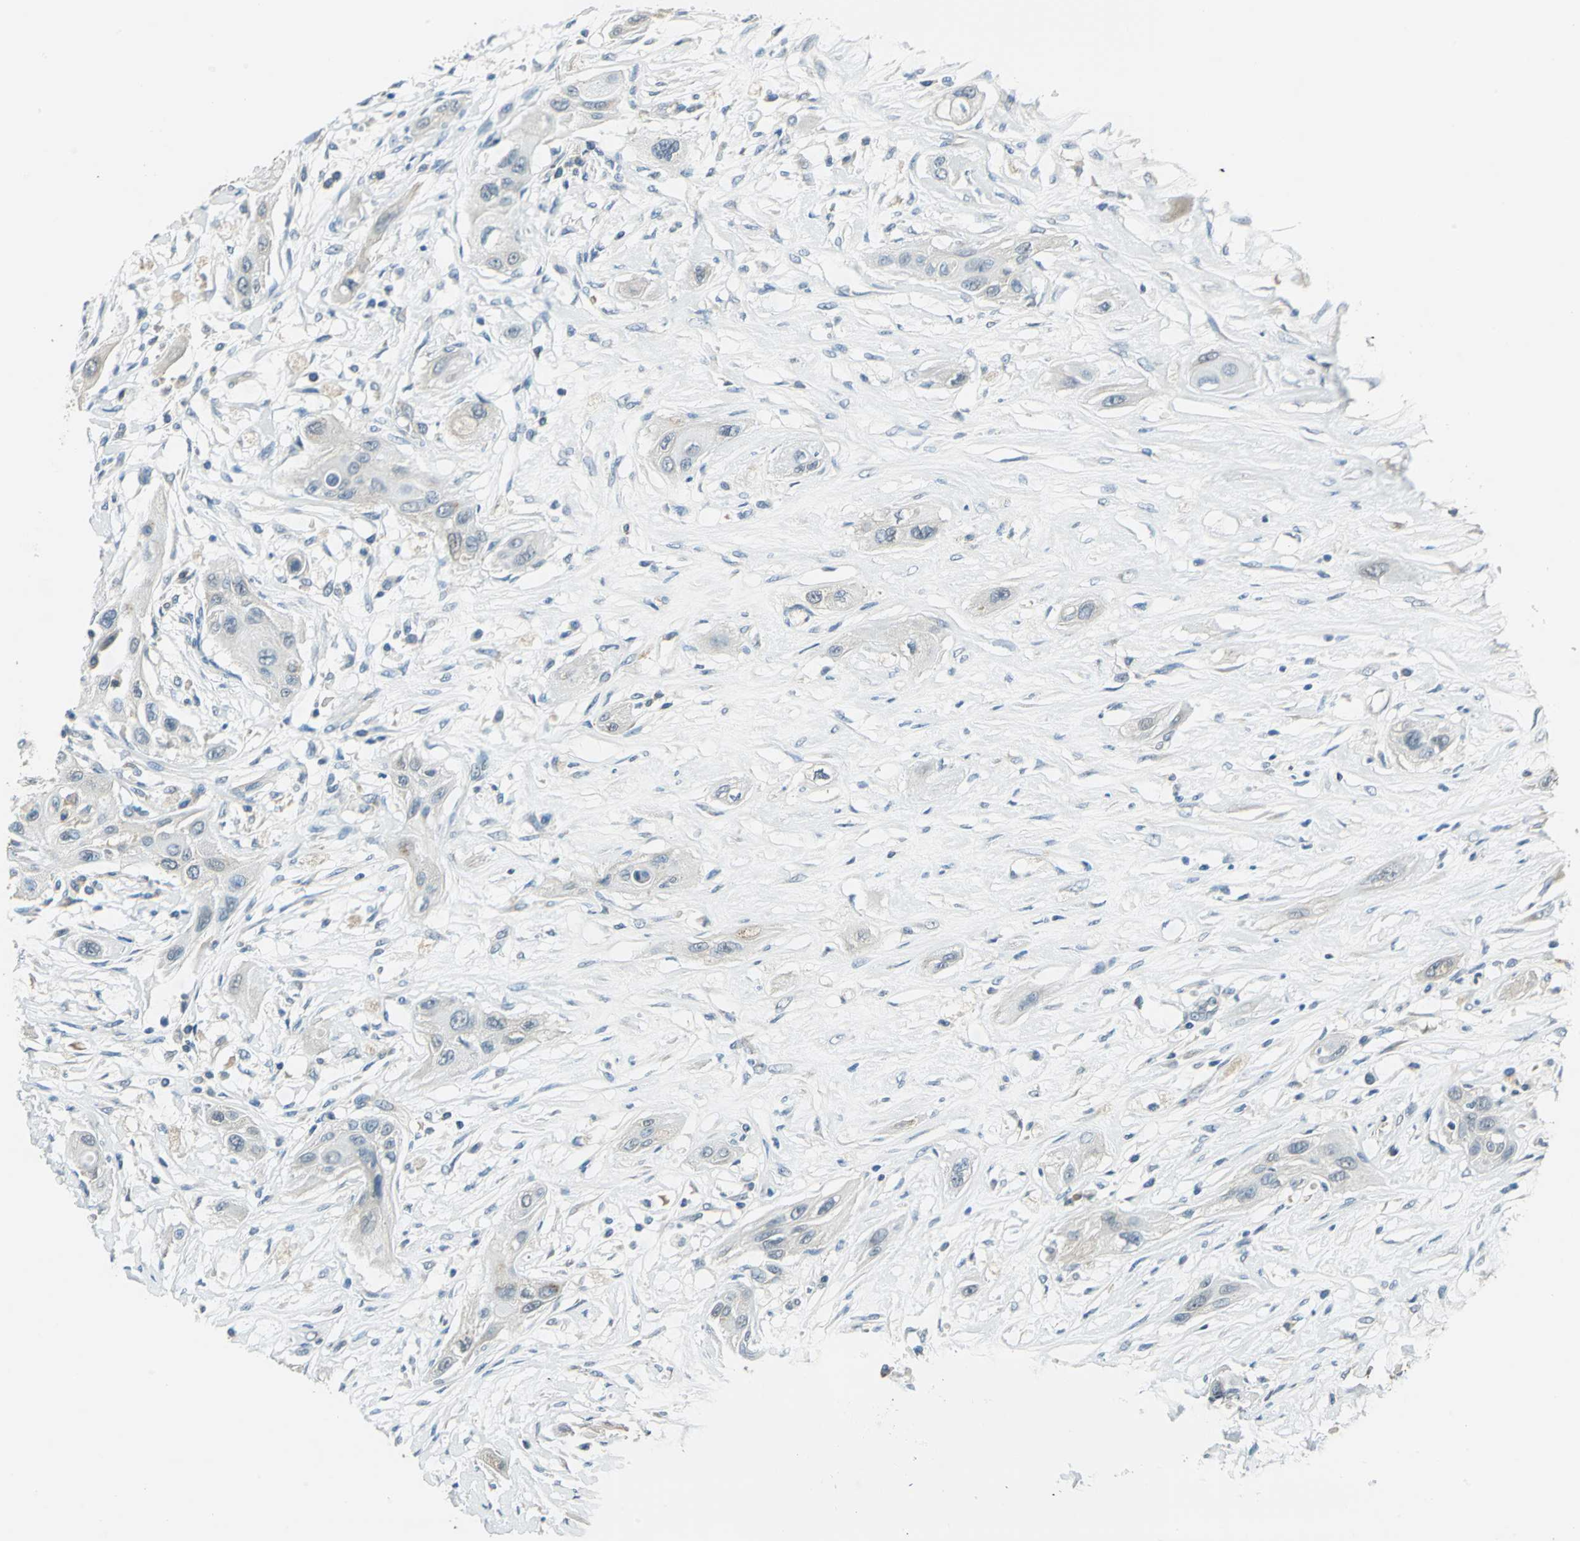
{"staining": {"intensity": "weak", "quantity": "25%-75%", "location": "cytoplasmic/membranous"}, "tissue": "lung cancer", "cell_type": "Tumor cells", "image_type": "cancer", "snomed": [{"axis": "morphology", "description": "Squamous cell carcinoma, NOS"}, {"axis": "topography", "description": "Lung"}], "caption": "Brown immunohistochemical staining in human lung cancer (squamous cell carcinoma) shows weak cytoplasmic/membranous staining in about 25%-75% of tumor cells. The staining was performed using DAB, with brown indicating positive protein expression. Nuclei are stained blue with hematoxylin.", "gene": "SHC2", "patient": {"sex": "female", "age": 47}}